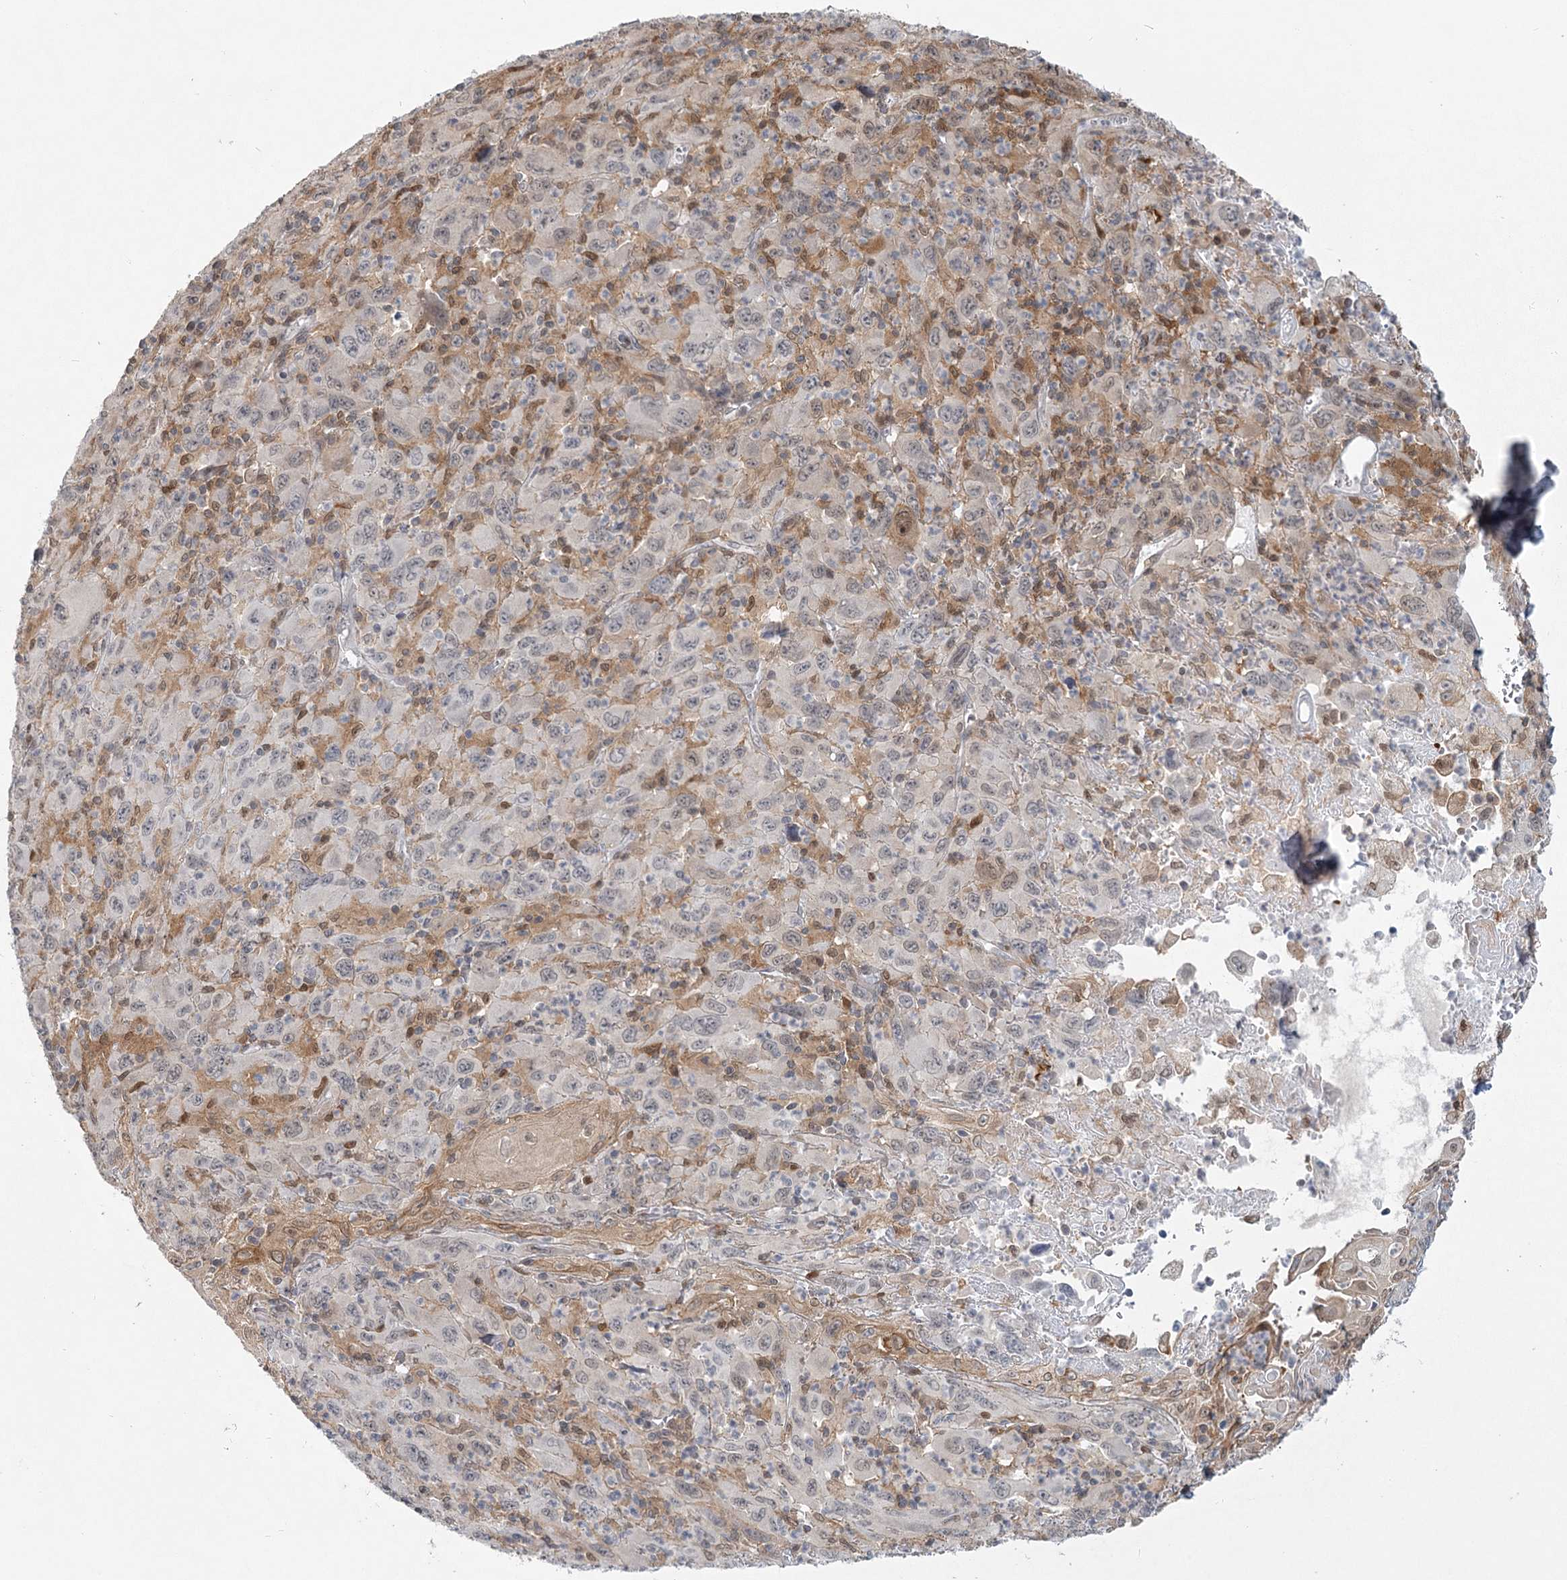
{"staining": {"intensity": "moderate", "quantity": "<25%", "location": "cytoplasmic/membranous"}, "tissue": "melanoma", "cell_type": "Tumor cells", "image_type": "cancer", "snomed": [{"axis": "morphology", "description": "Malignant melanoma, Metastatic site"}, {"axis": "topography", "description": "Skin"}], "caption": "This is an image of IHC staining of melanoma, which shows moderate staining in the cytoplasmic/membranous of tumor cells.", "gene": "TMEM70", "patient": {"sex": "female", "age": 56}}